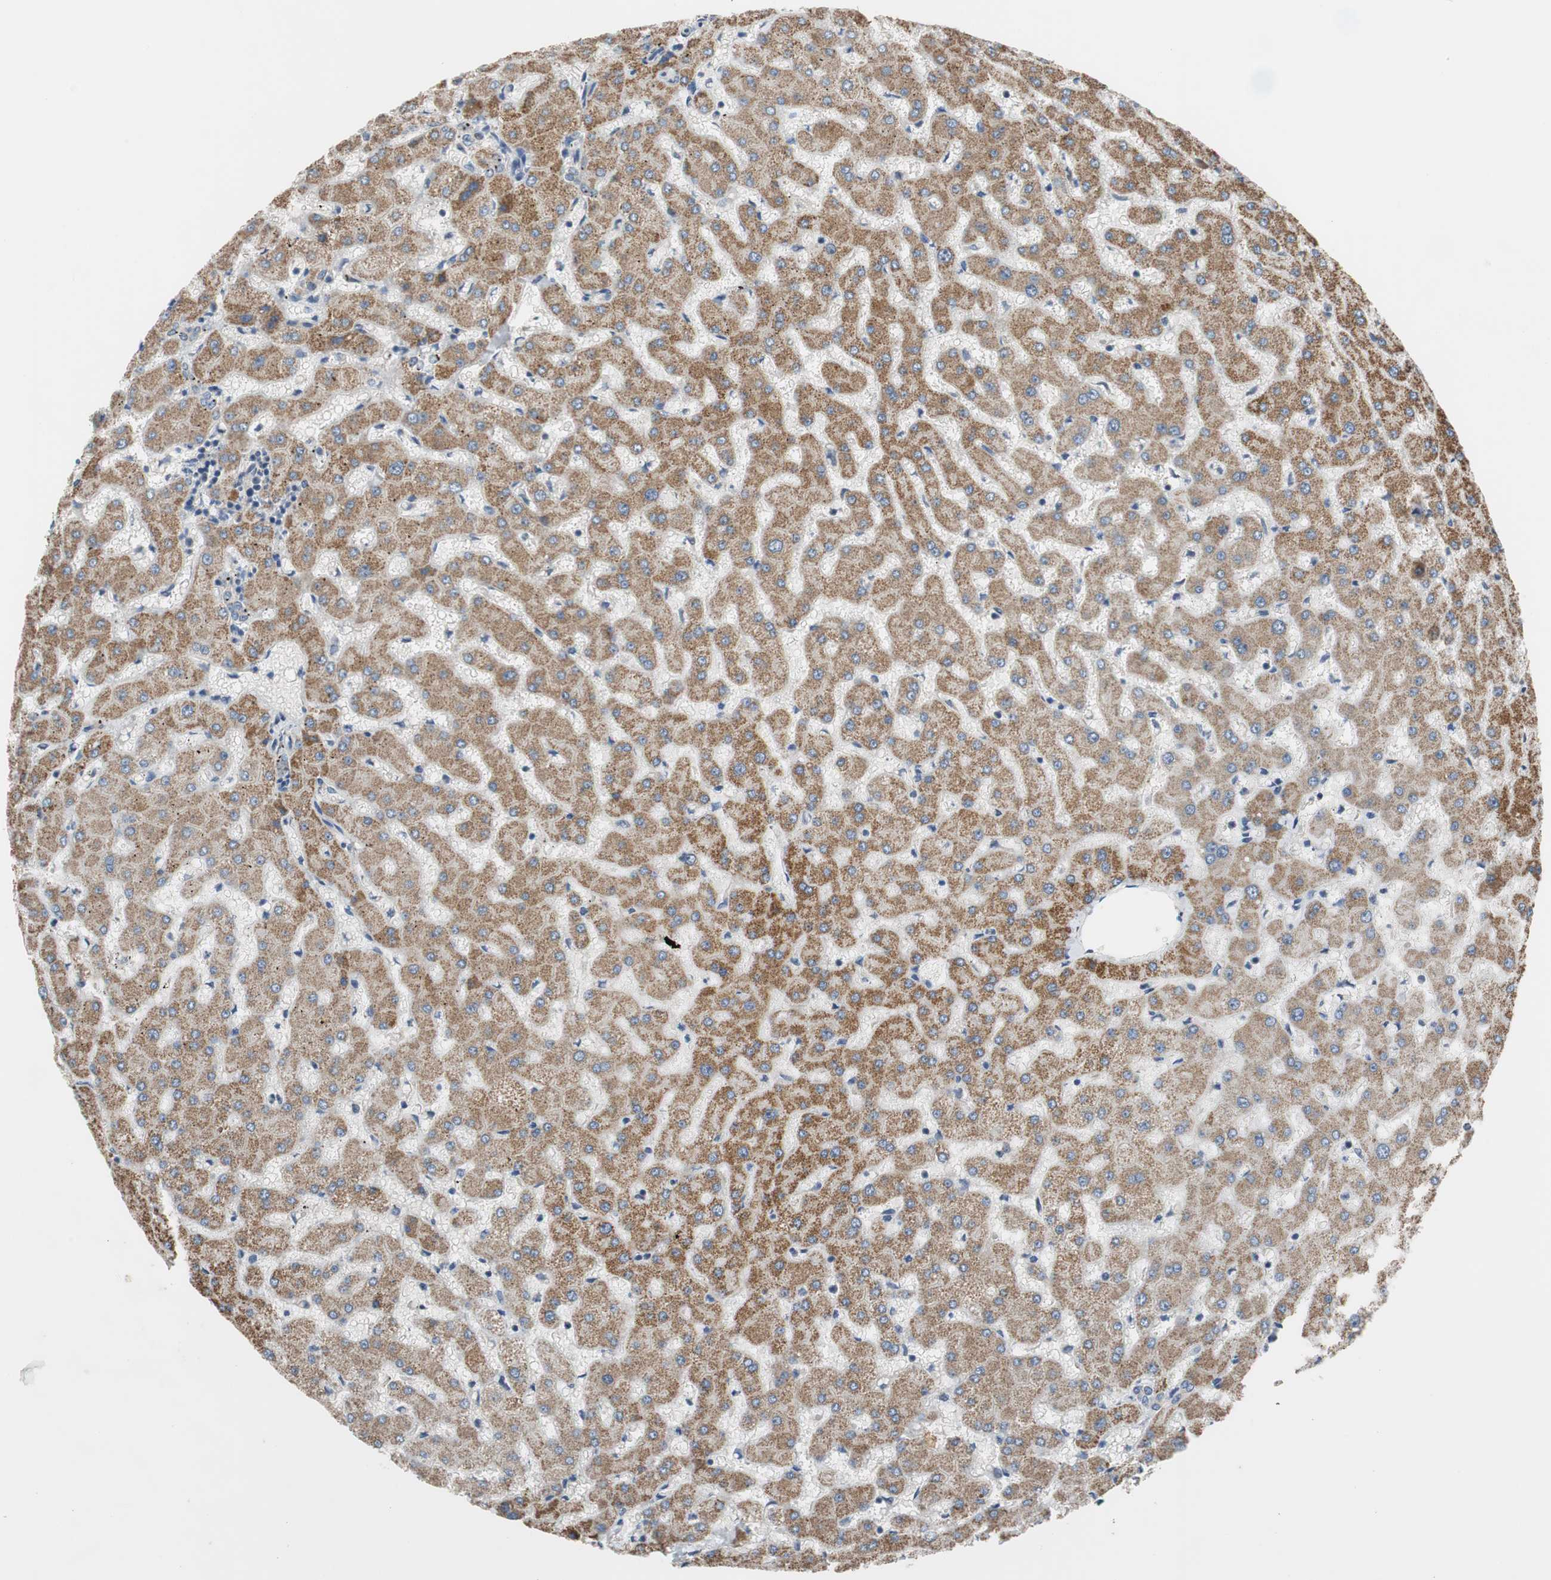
{"staining": {"intensity": "negative", "quantity": "none", "location": "none"}, "tissue": "liver", "cell_type": "Cholangiocytes", "image_type": "normal", "snomed": [{"axis": "morphology", "description": "Normal tissue, NOS"}, {"axis": "topography", "description": "Liver"}], "caption": "Immunohistochemistry (IHC) of unremarkable human liver exhibits no expression in cholangiocytes.", "gene": "TACR3", "patient": {"sex": "female", "age": 63}}